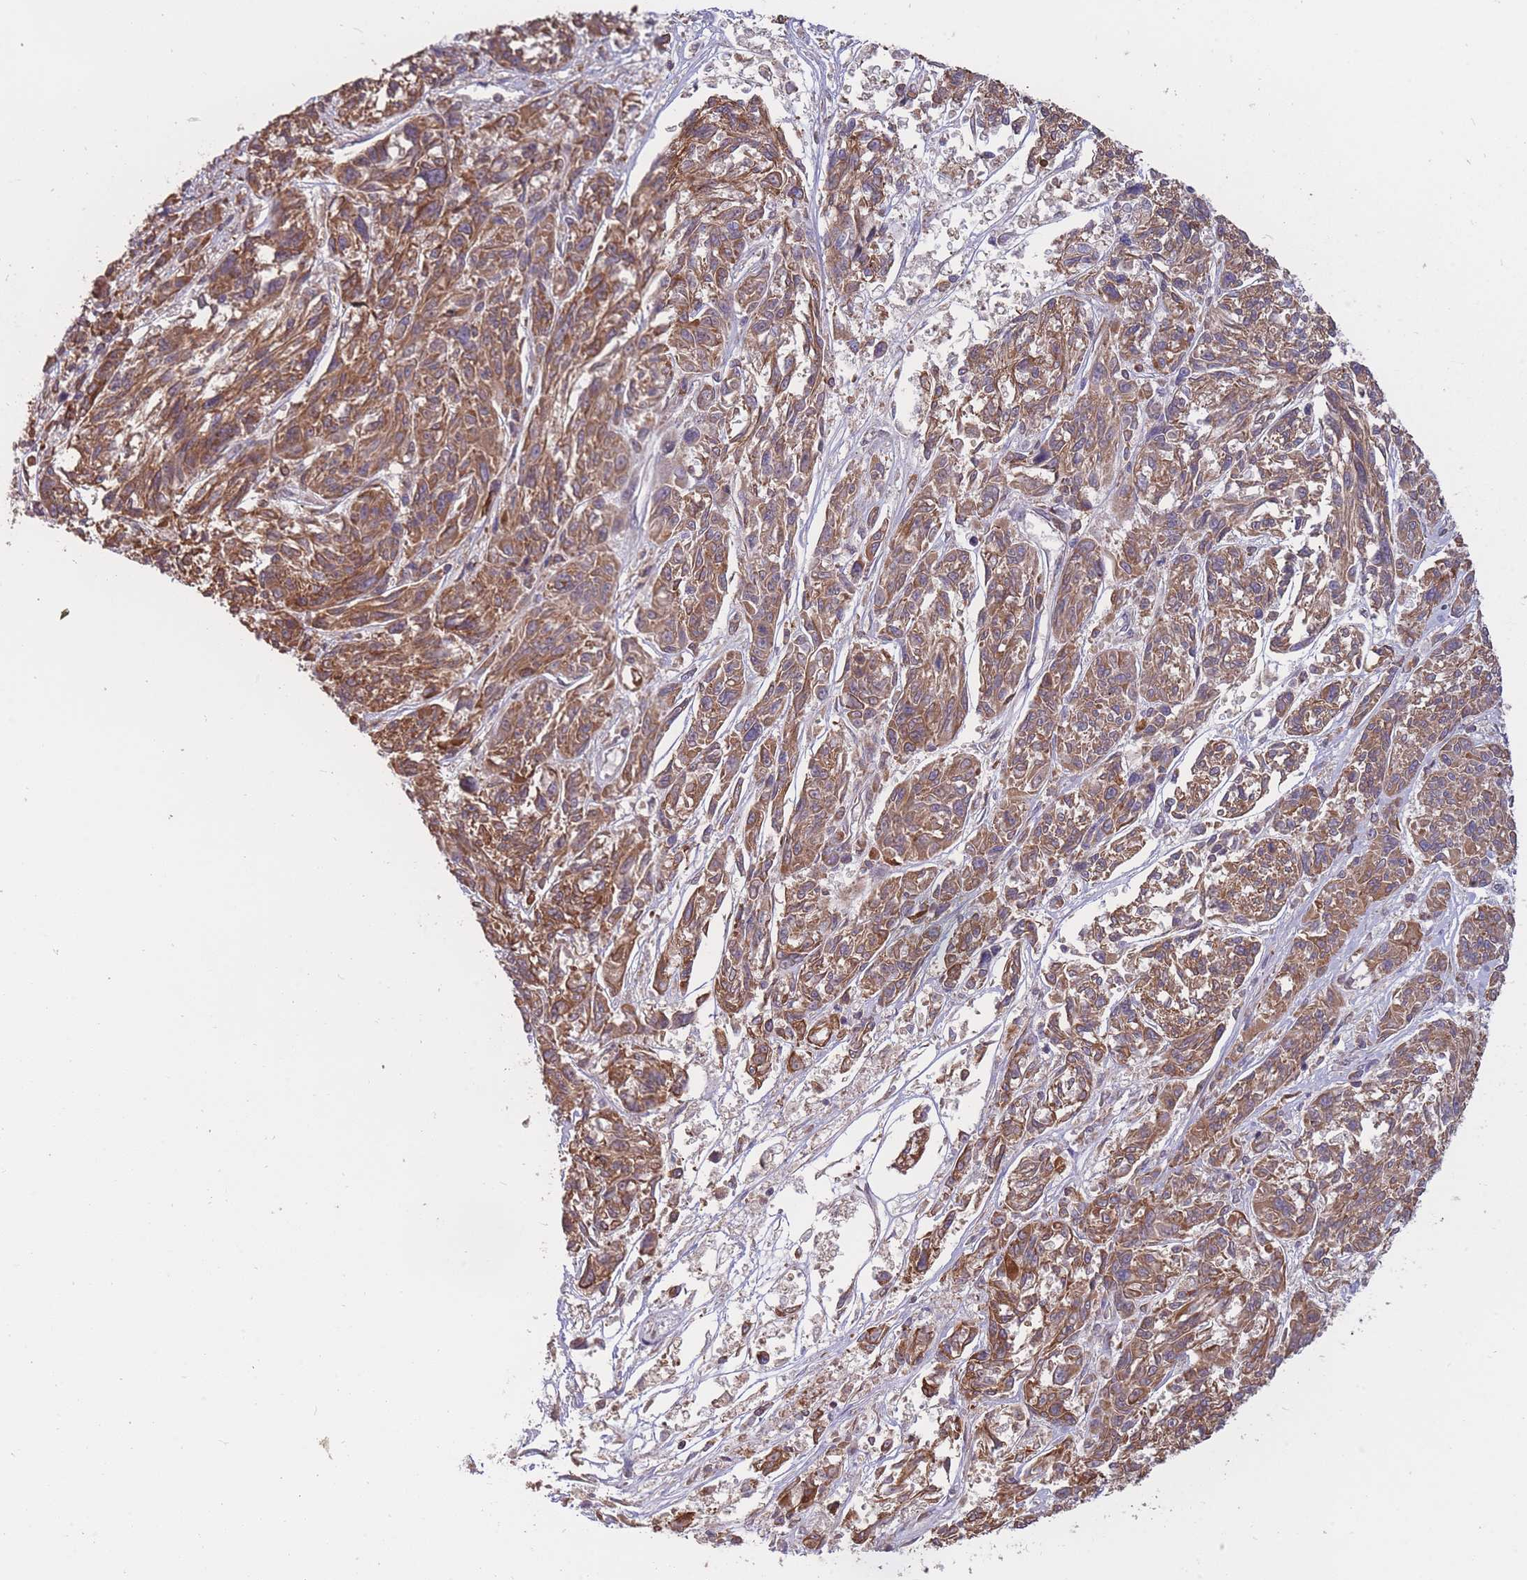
{"staining": {"intensity": "moderate", "quantity": ">75%", "location": "cytoplasmic/membranous"}, "tissue": "melanoma", "cell_type": "Tumor cells", "image_type": "cancer", "snomed": [{"axis": "morphology", "description": "Malignant melanoma, NOS"}, {"axis": "topography", "description": "Skin"}], "caption": "High-power microscopy captured an immunohistochemistry photomicrograph of melanoma, revealing moderate cytoplasmic/membranous expression in approximately >75% of tumor cells. (DAB (3,3'-diaminobenzidine) IHC with brightfield microscopy, high magnification).", "gene": "GMIP", "patient": {"sex": "male", "age": 53}}